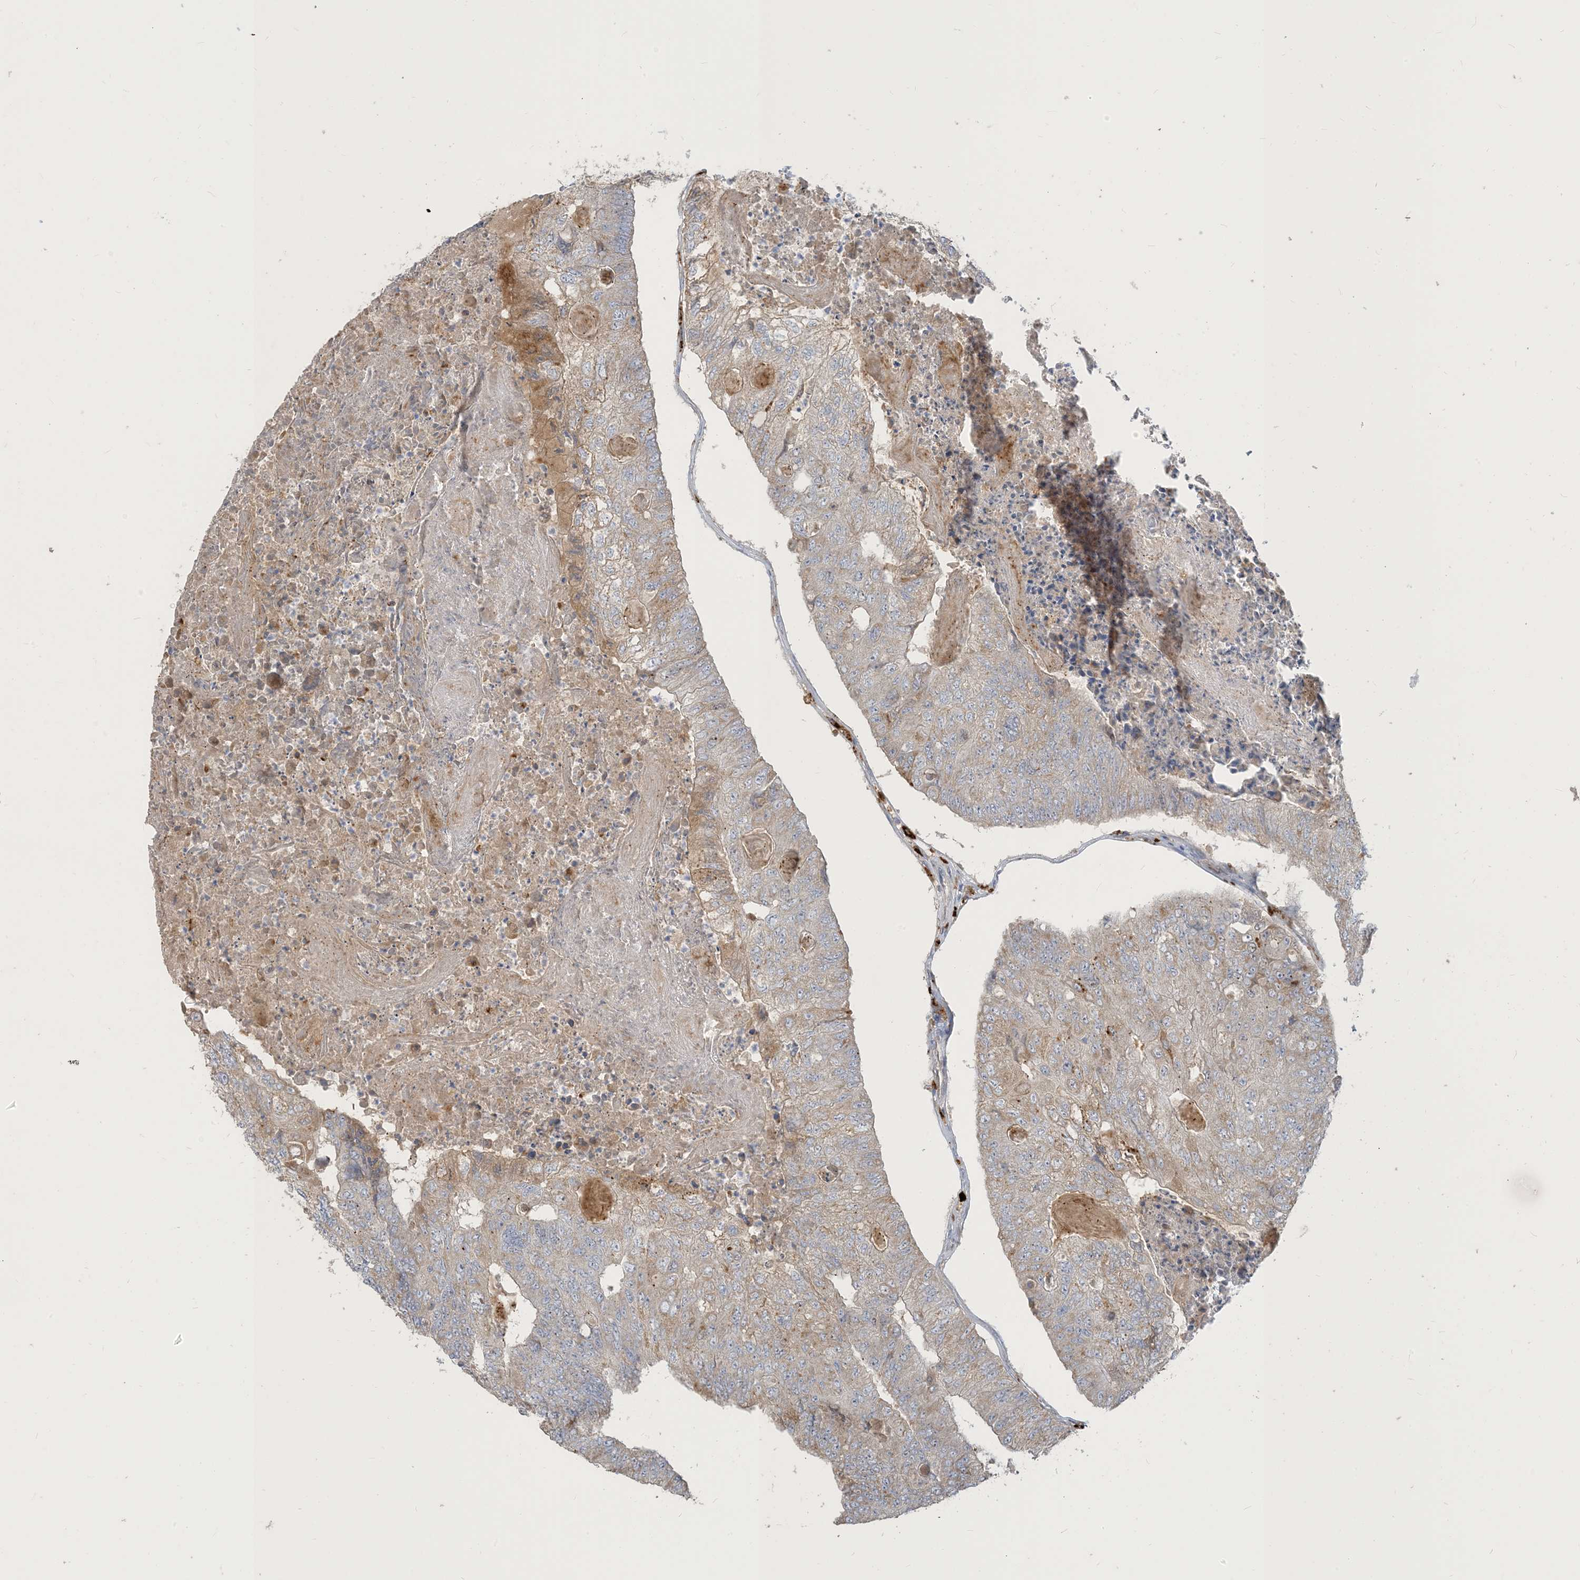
{"staining": {"intensity": "weak", "quantity": "25%-75%", "location": "cytoplasmic/membranous"}, "tissue": "colorectal cancer", "cell_type": "Tumor cells", "image_type": "cancer", "snomed": [{"axis": "morphology", "description": "Adenocarcinoma, NOS"}, {"axis": "topography", "description": "Colon"}], "caption": "The histopathology image shows a brown stain indicating the presence of a protein in the cytoplasmic/membranous of tumor cells in colorectal adenocarcinoma.", "gene": "PEAR1", "patient": {"sex": "female", "age": 67}}